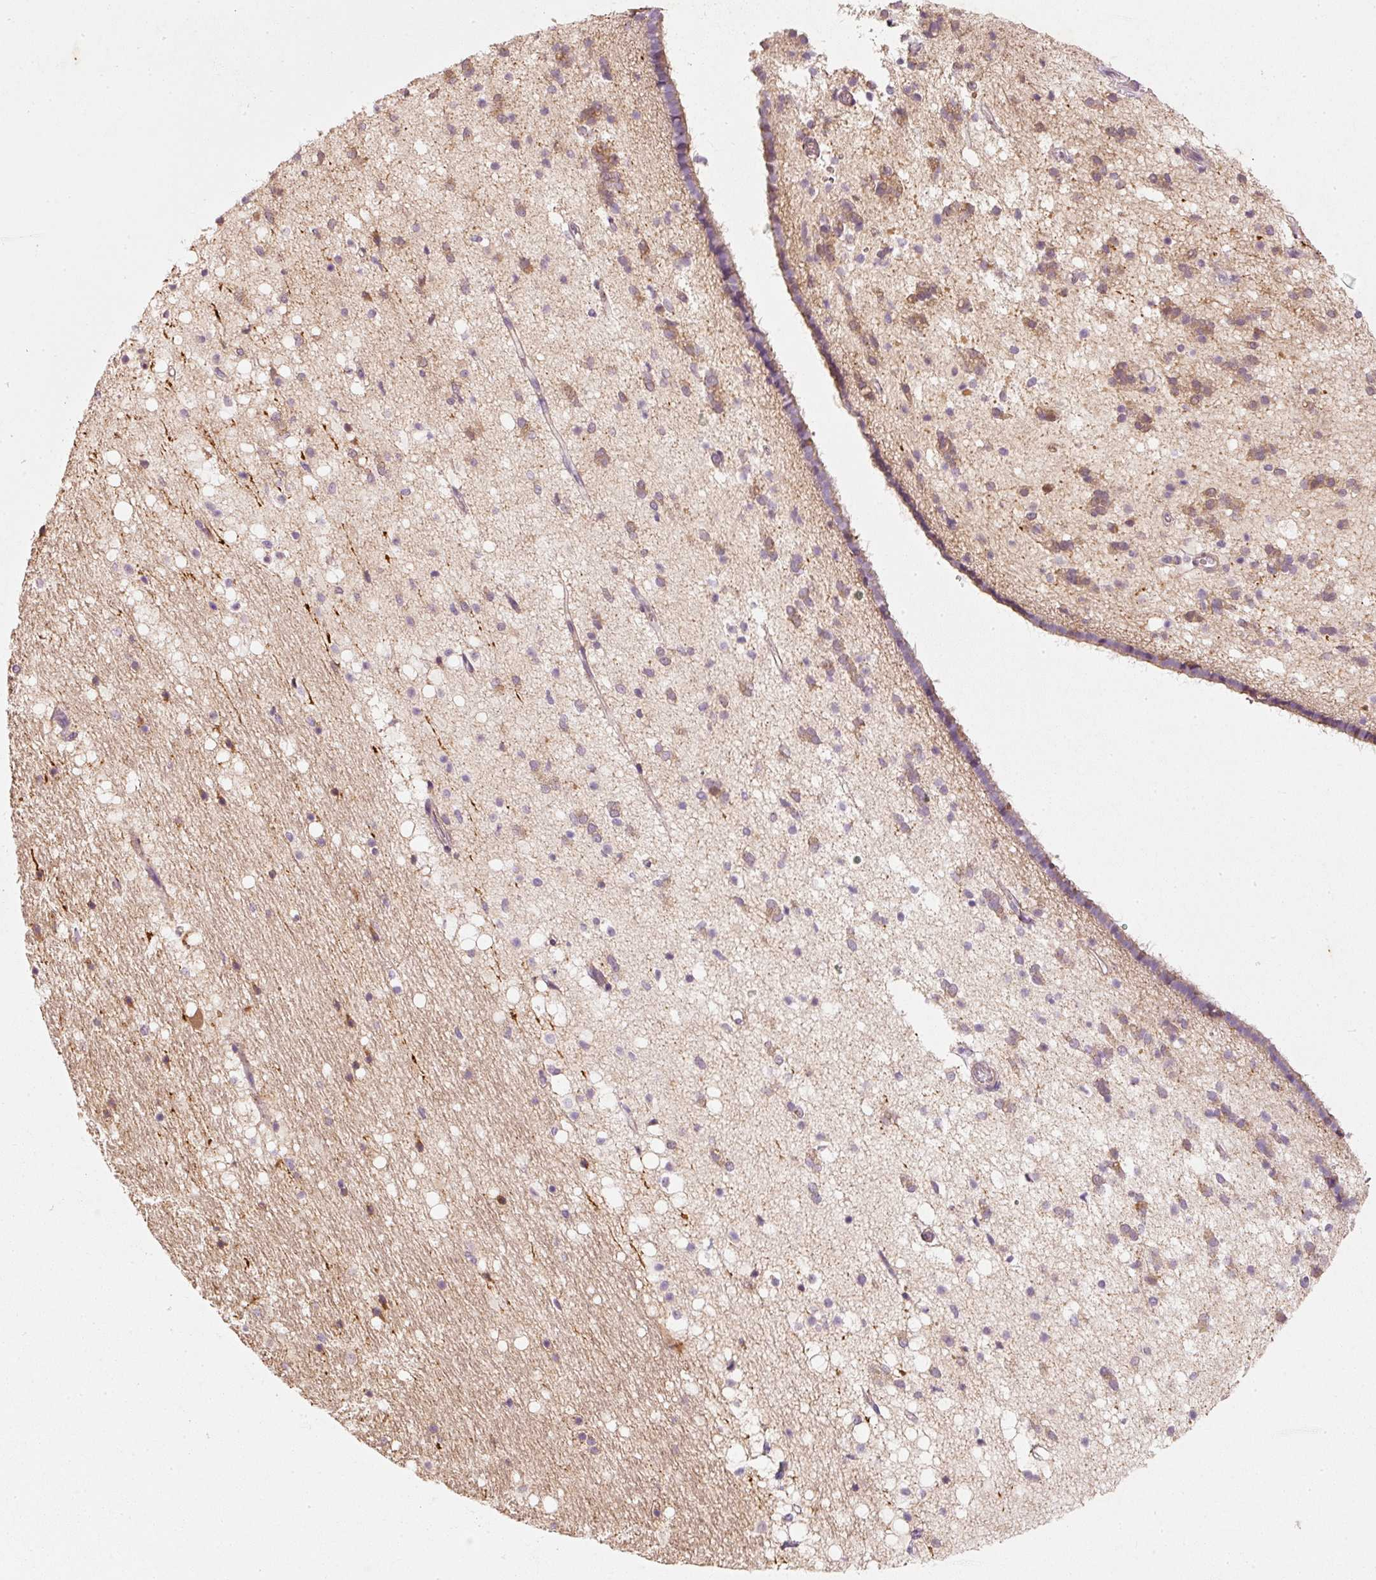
{"staining": {"intensity": "weak", "quantity": "<25%", "location": "cytoplasmic/membranous"}, "tissue": "caudate", "cell_type": "Glial cells", "image_type": "normal", "snomed": [{"axis": "morphology", "description": "Normal tissue, NOS"}, {"axis": "topography", "description": "Lateral ventricle wall"}], "caption": "This is an IHC photomicrograph of unremarkable caudate. There is no staining in glial cells.", "gene": "RGL2", "patient": {"sex": "male", "age": 37}}